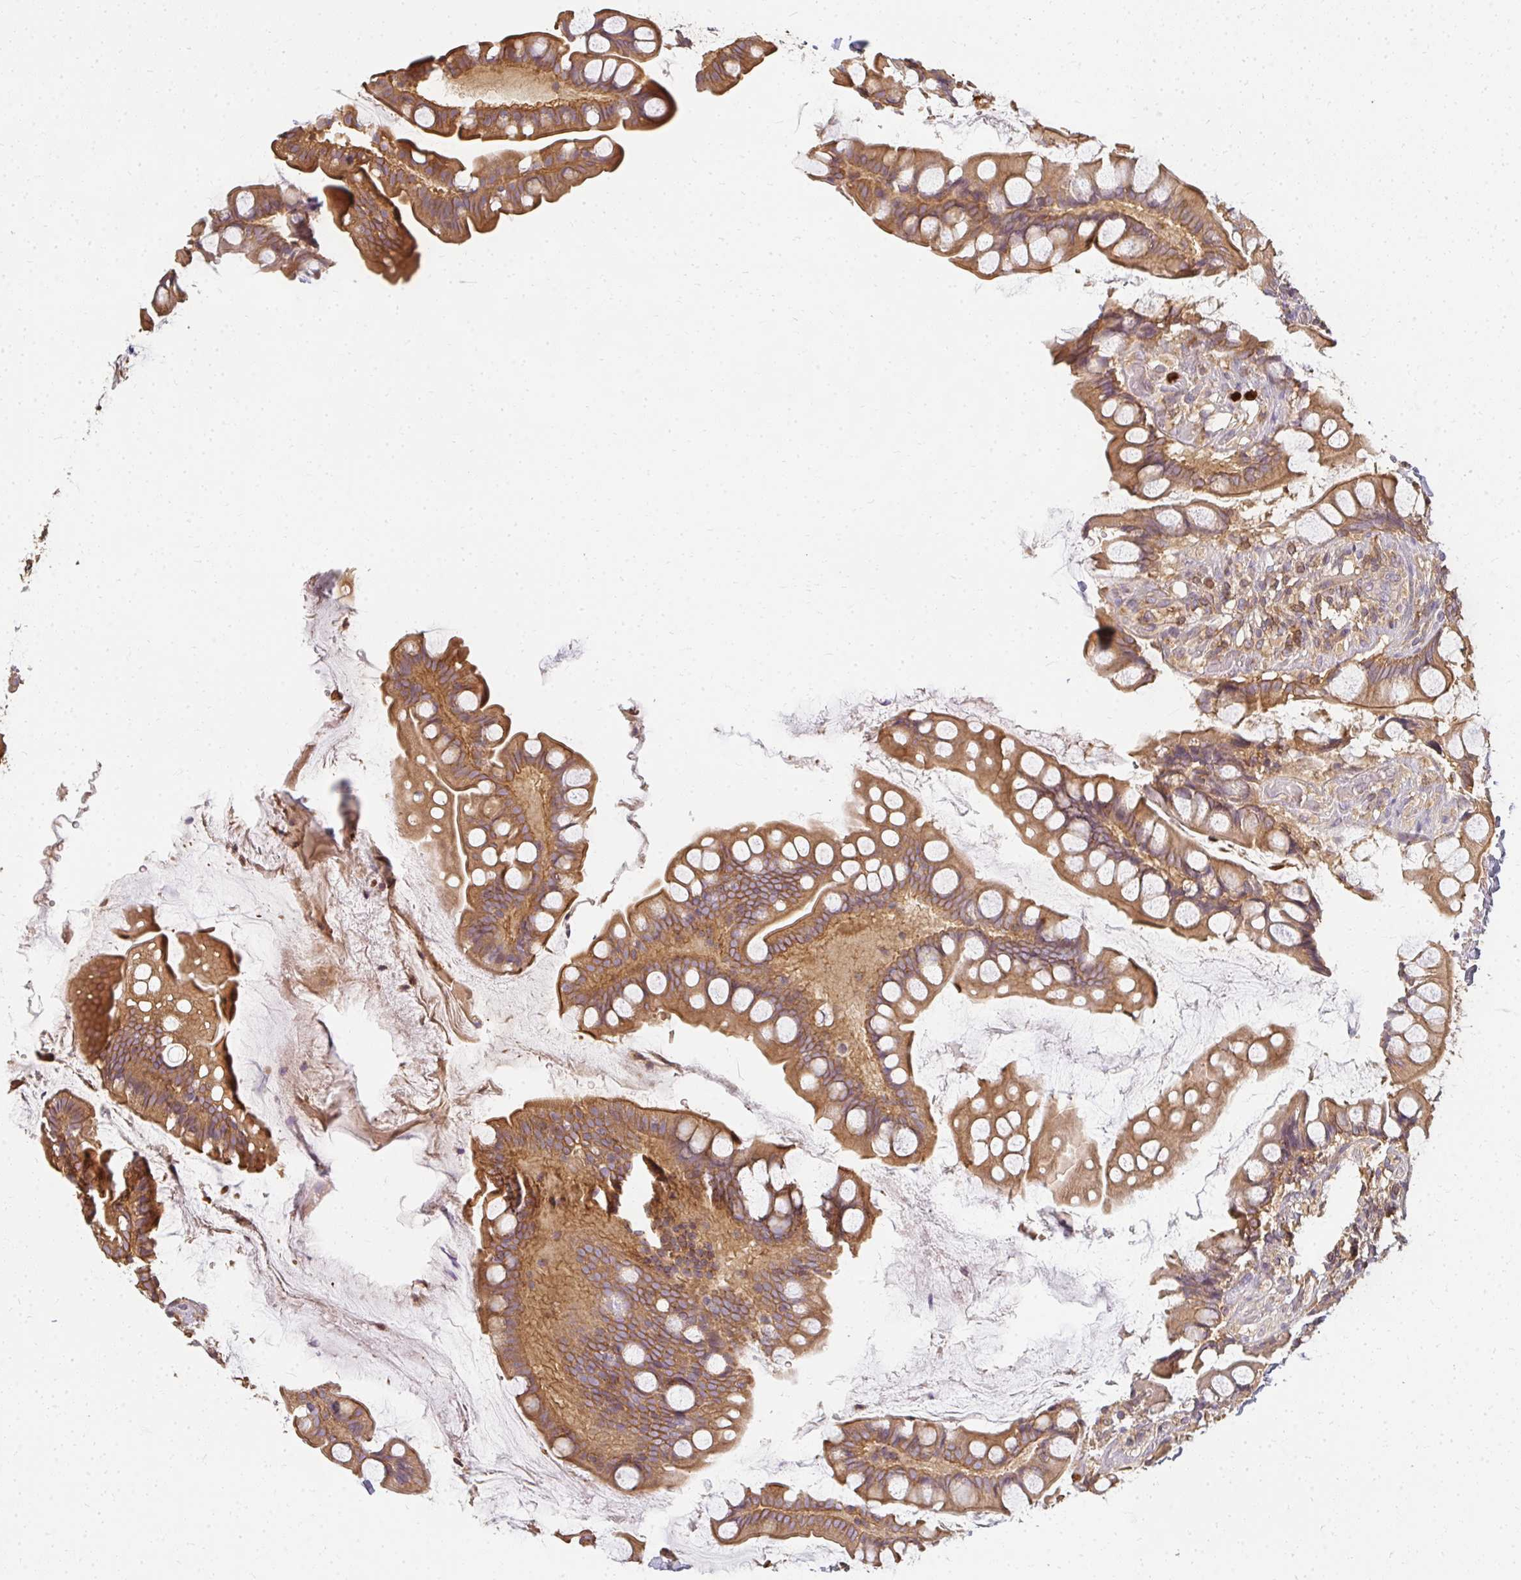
{"staining": {"intensity": "moderate", "quantity": ">75%", "location": "cytoplasmic/membranous"}, "tissue": "small intestine", "cell_type": "Glandular cells", "image_type": "normal", "snomed": [{"axis": "morphology", "description": "Normal tissue, NOS"}, {"axis": "topography", "description": "Small intestine"}], "caption": "A photomicrograph of small intestine stained for a protein shows moderate cytoplasmic/membranous brown staining in glandular cells.", "gene": "CNTRL", "patient": {"sex": "male", "age": 70}}